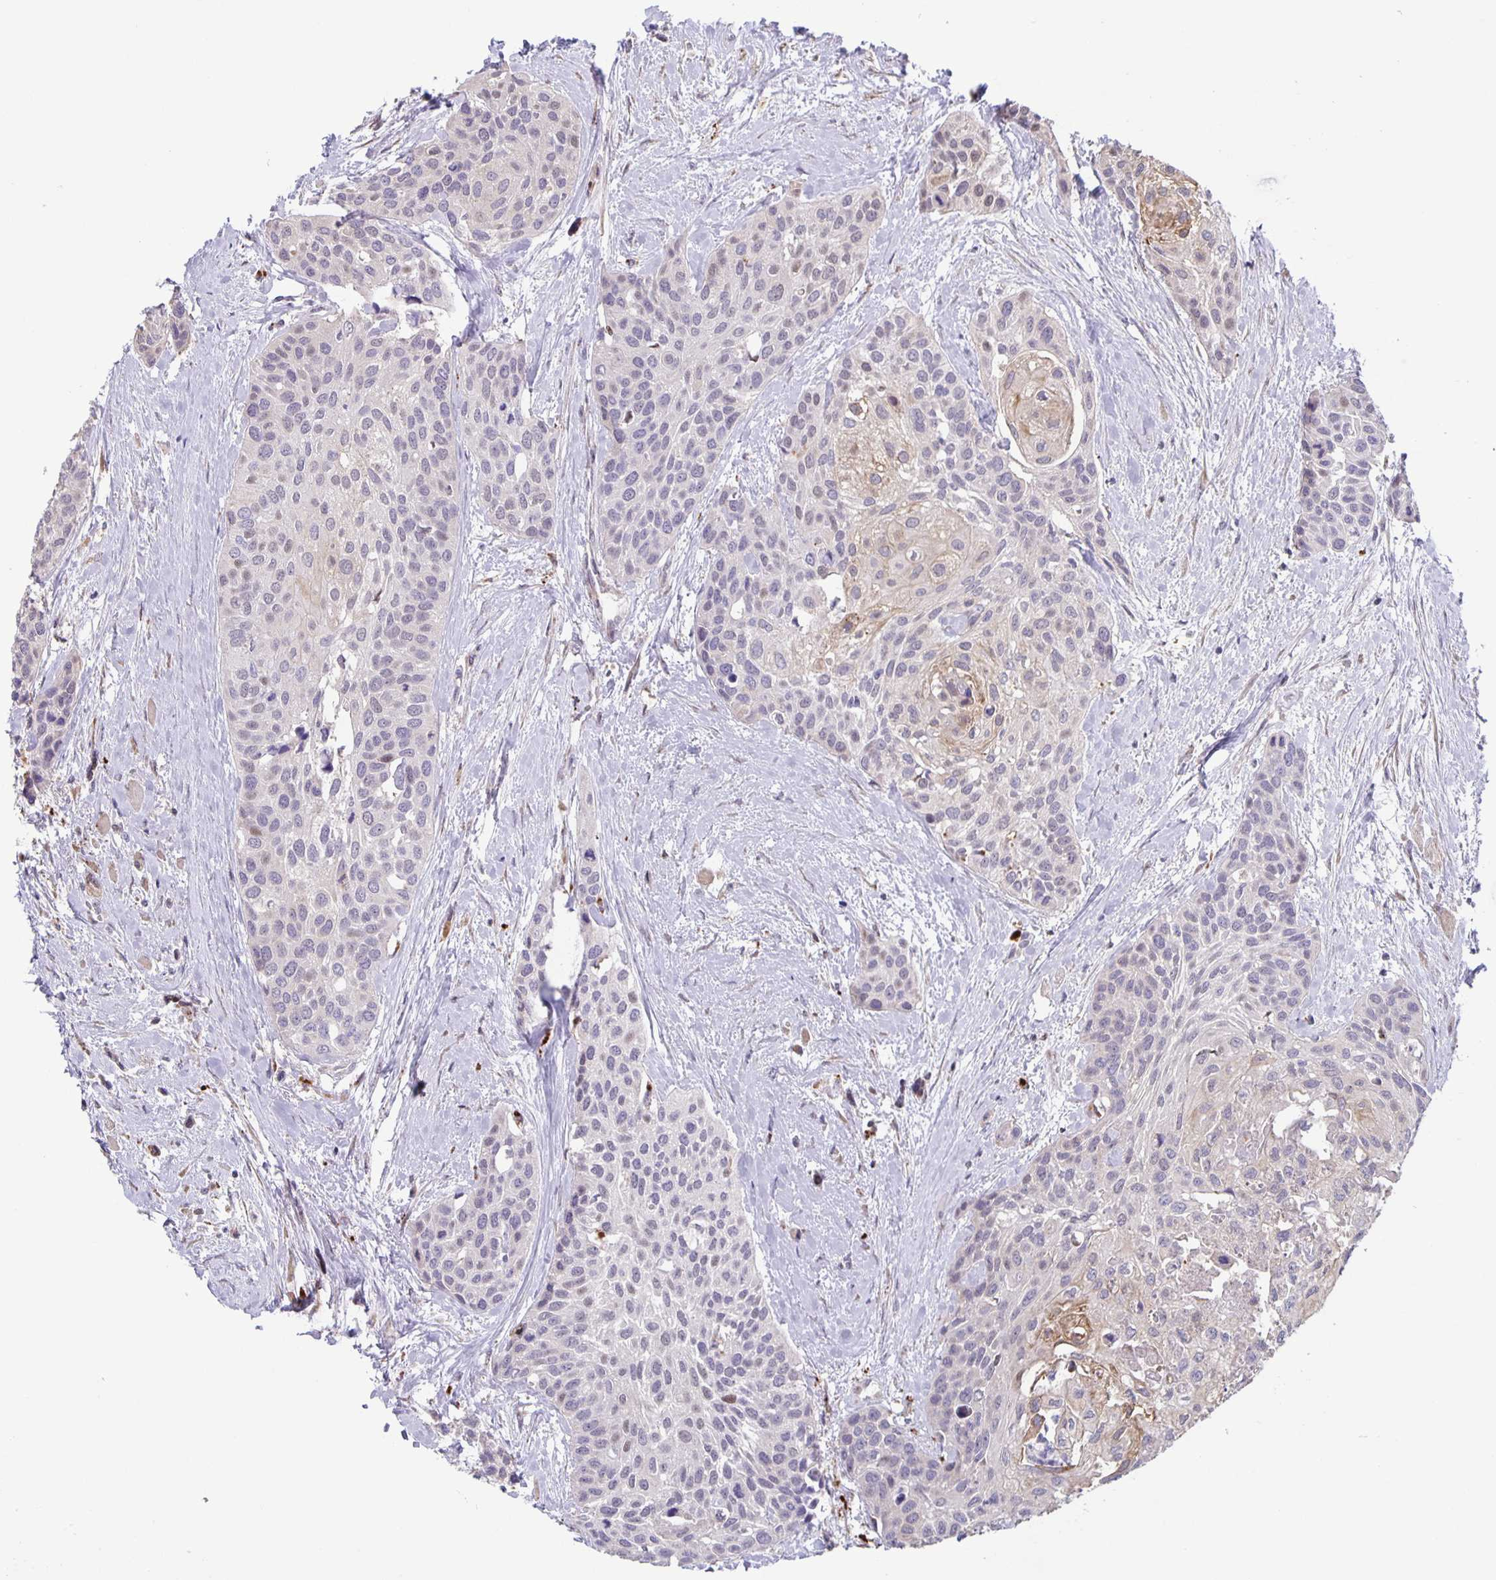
{"staining": {"intensity": "negative", "quantity": "none", "location": "none"}, "tissue": "head and neck cancer", "cell_type": "Tumor cells", "image_type": "cancer", "snomed": [{"axis": "morphology", "description": "Squamous cell carcinoma, NOS"}, {"axis": "topography", "description": "Head-Neck"}], "caption": "This photomicrograph is of head and neck cancer stained with IHC to label a protein in brown with the nuclei are counter-stained blue. There is no staining in tumor cells.", "gene": "MAPK12", "patient": {"sex": "female", "age": 50}}